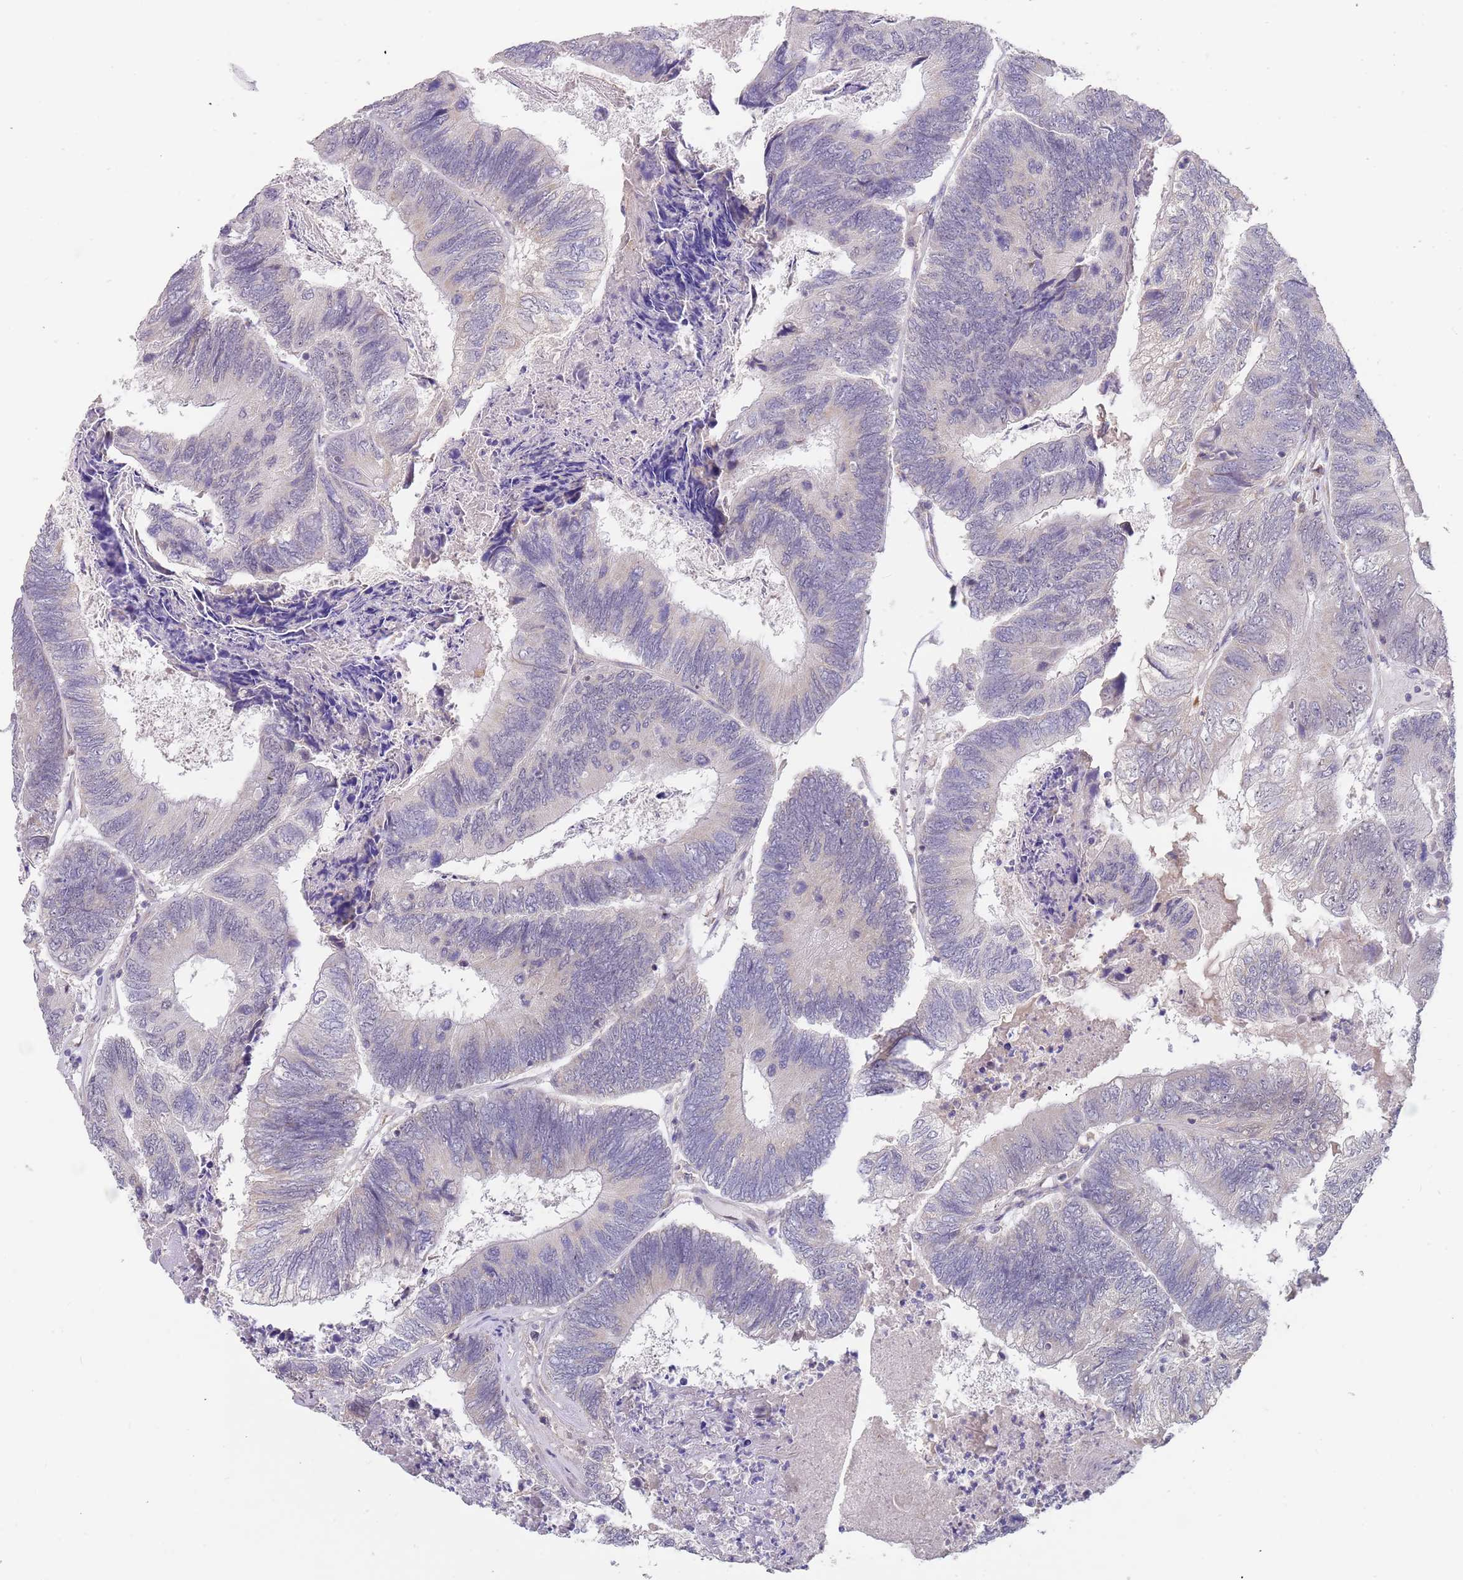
{"staining": {"intensity": "negative", "quantity": "none", "location": "none"}, "tissue": "colorectal cancer", "cell_type": "Tumor cells", "image_type": "cancer", "snomed": [{"axis": "morphology", "description": "Adenocarcinoma, NOS"}, {"axis": "topography", "description": "Colon"}], "caption": "Tumor cells are negative for protein expression in human colorectal adenocarcinoma.", "gene": "TMEM64", "patient": {"sex": "female", "age": 67}}